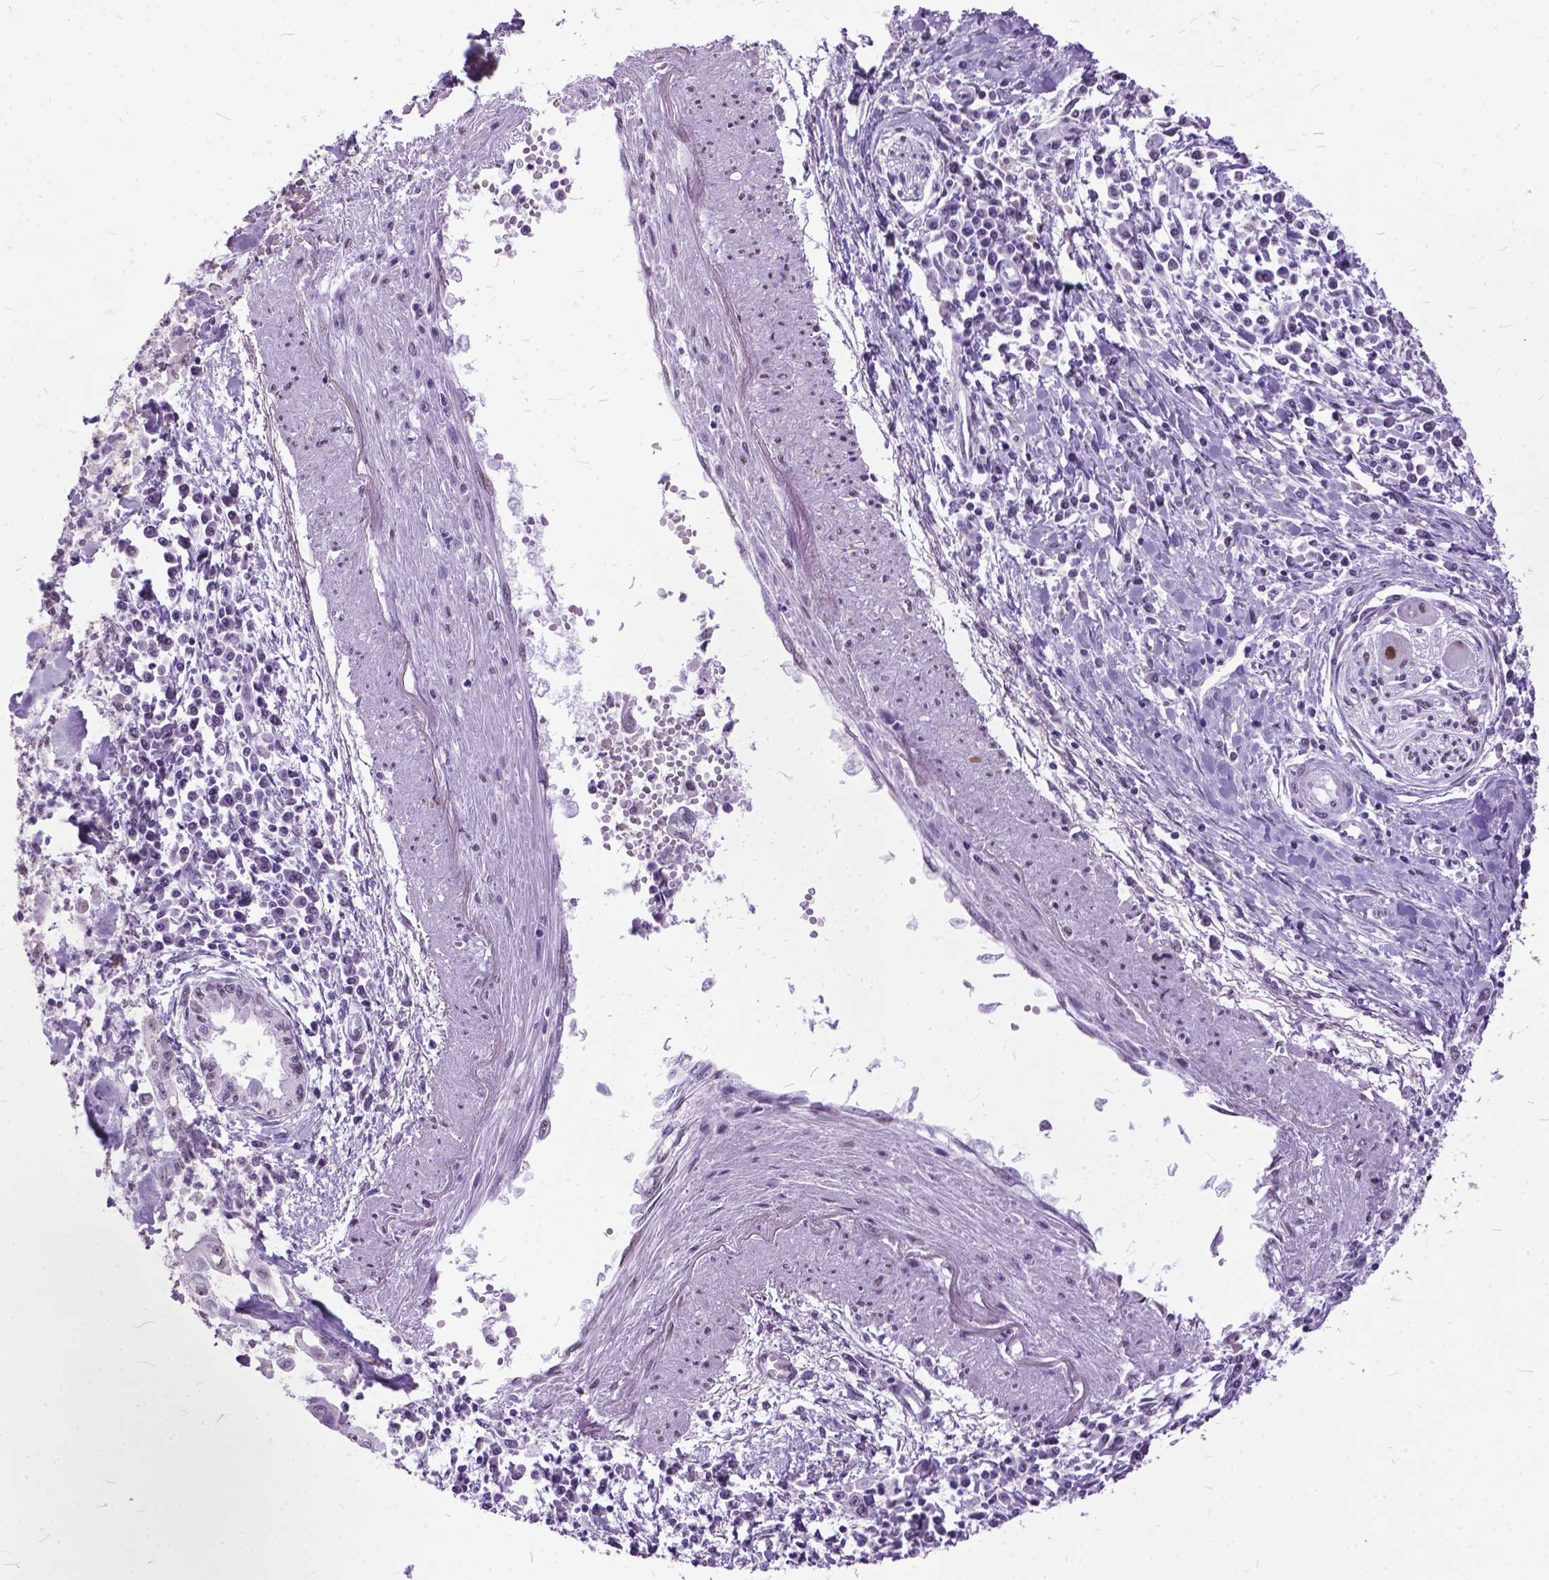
{"staining": {"intensity": "negative", "quantity": "none", "location": "none"}, "tissue": "pancreatic cancer", "cell_type": "Tumor cells", "image_type": "cancer", "snomed": [{"axis": "morphology", "description": "Adenocarcinoma, NOS"}, {"axis": "topography", "description": "Pancreas"}], "caption": "DAB immunohistochemical staining of human adenocarcinoma (pancreatic) shows no significant positivity in tumor cells.", "gene": "MARCHF10", "patient": {"sex": "male", "age": 72}}